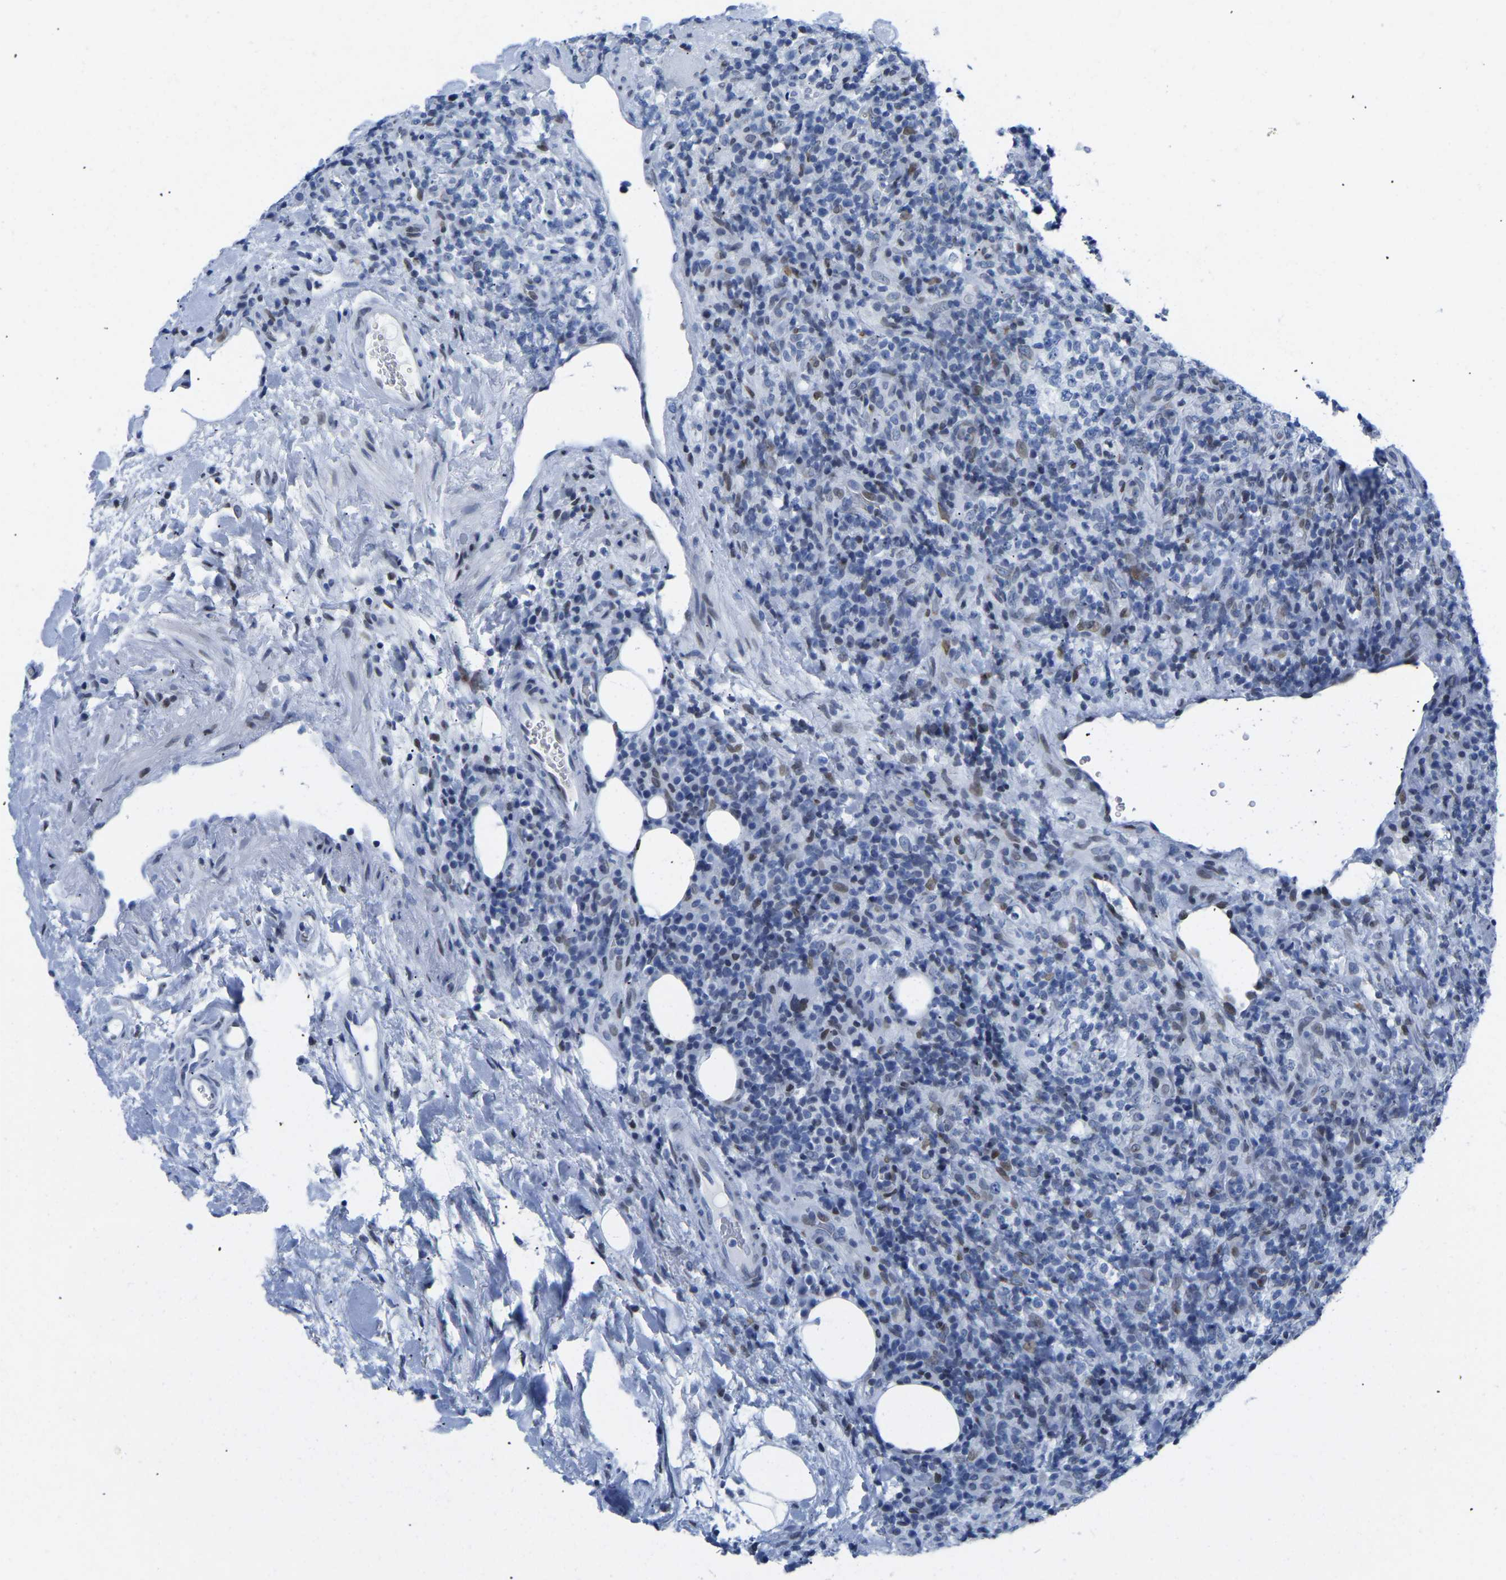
{"staining": {"intensity": "weak", "quantity": "<25%", "location": "nuclear"}, "tissue": "lymphoma", "cell_type": "Tumor cells", "image_type": "cancer", "snomed": [{"axis": "morphology", "description": "Malignant lymphoma, non-Hodgkin's type, High grade"}, {"axis": "topography", "description": "Lymph node"}], "caption": "Human malignant lymphoma, non-Hodgkin's type (high-grade) stained for a protein using immunohistochemistry (IHC) shows no positivity in tumor cells.", "gene": "UPK3A", "patient": {"sex": "female", "age": 76}}